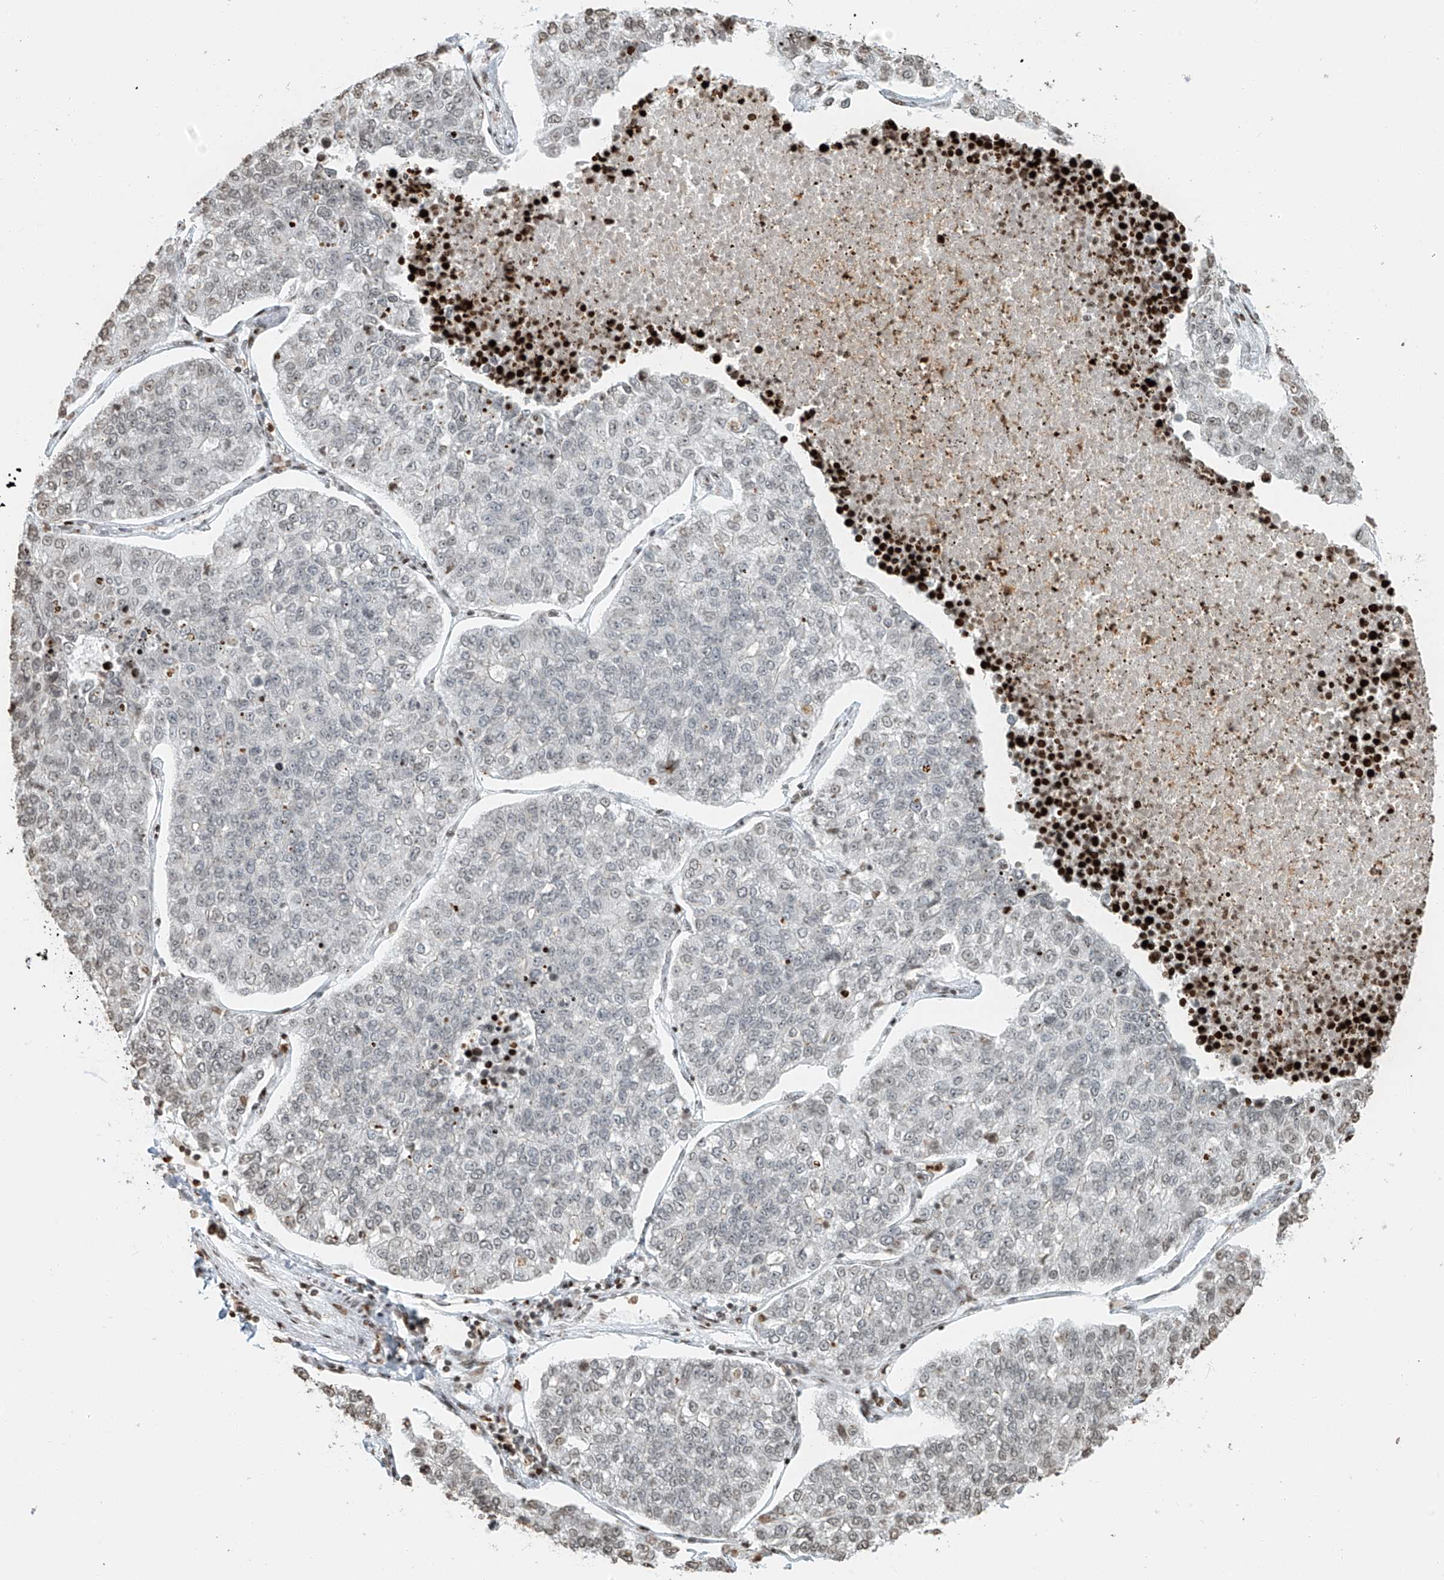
{"staining": {"intensity": "weak", "quantity": "<25%", "location": "nuclear"}, "tissue": "lung cancer", "cell_type": "Tumor cells", "image_type": "cancer", "snomed": [{"axis": "morphology", "description": "Adenocarcinoma, NOS"}, {"axis": "topography", "description": "Lung"}], "caption": "Lung cancer stained for a protein using IHC demonstrates no expression tumor cells.", "gene": "C17orf58", "patient": {"sex": "male", "age": 49}}